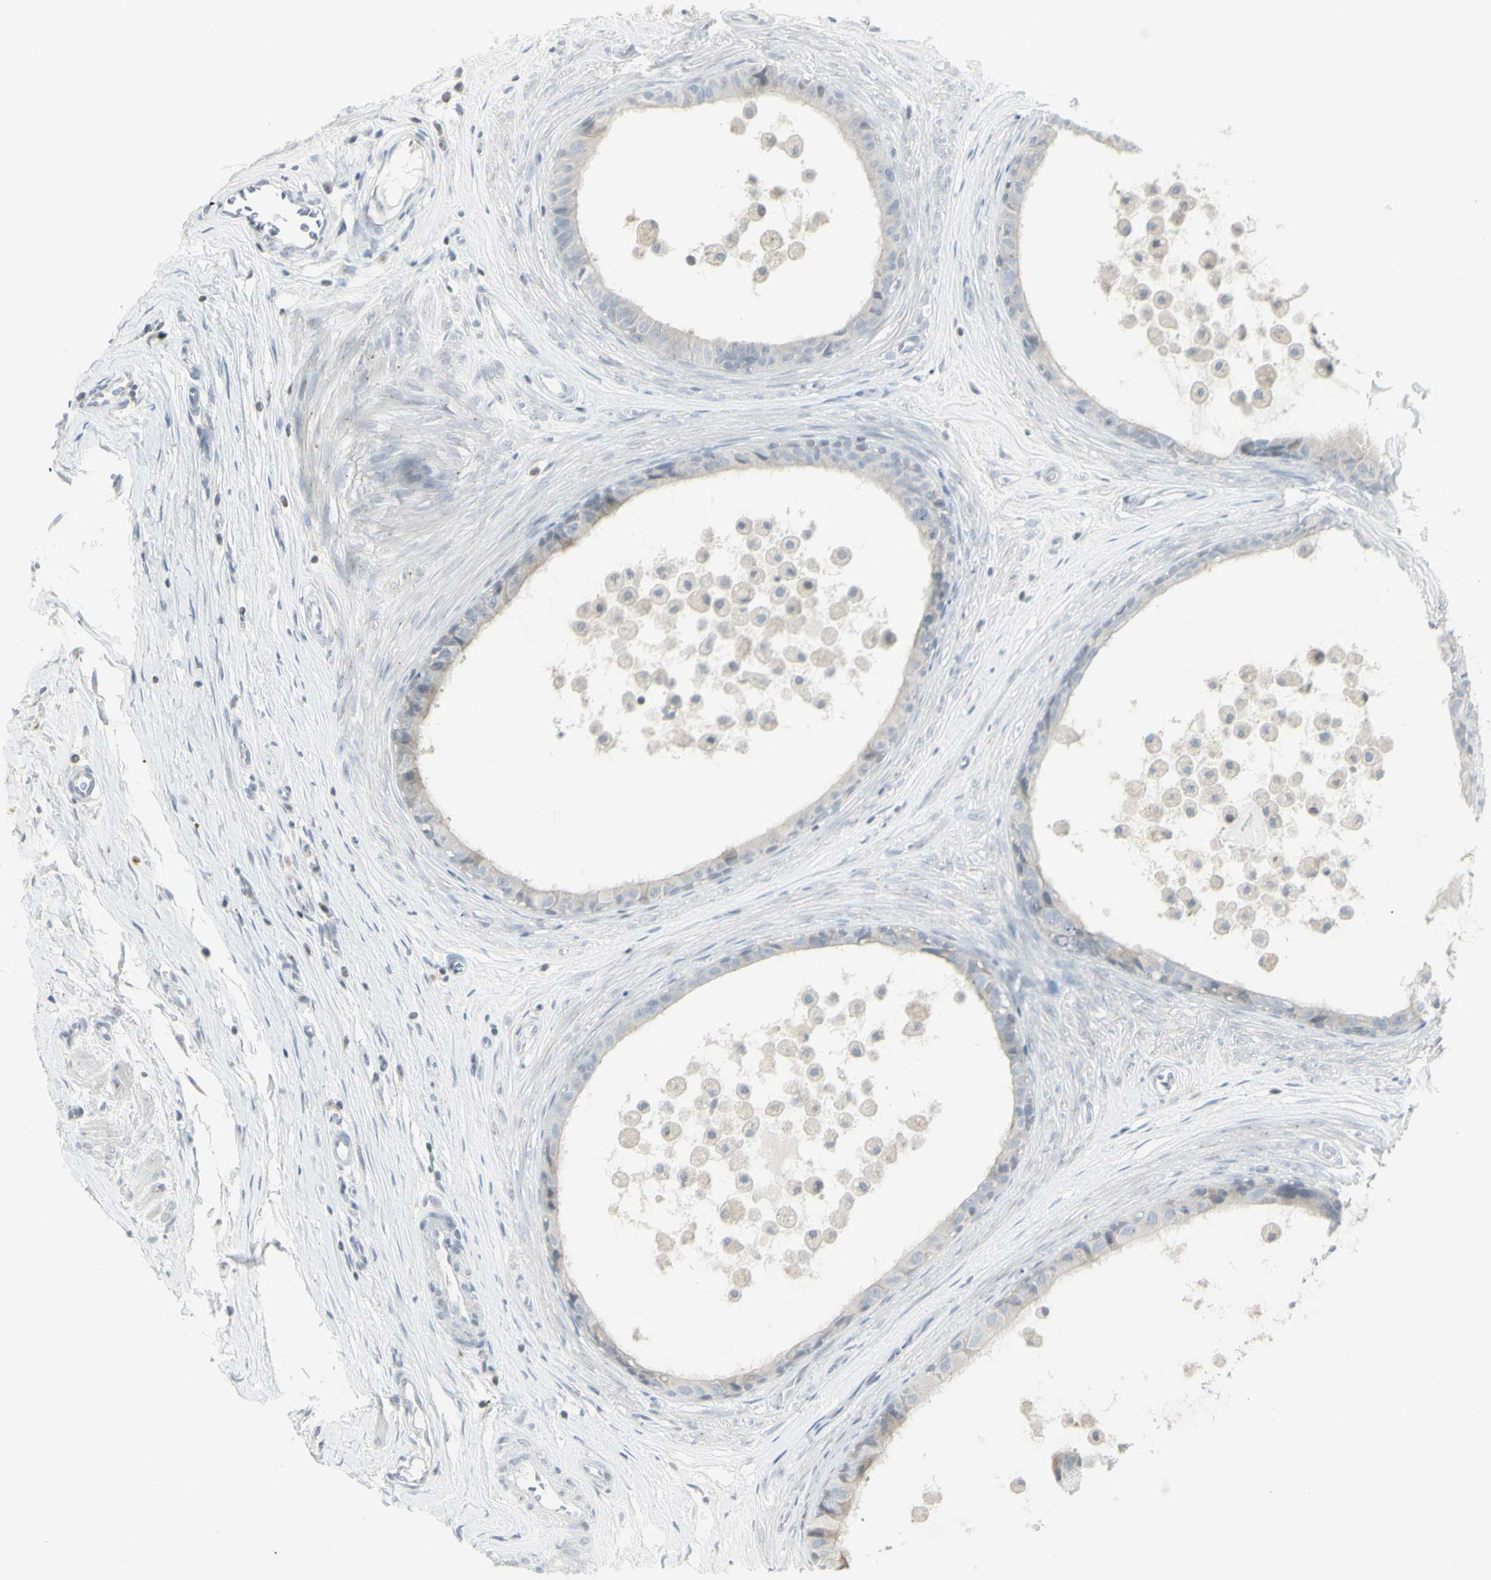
{"staining": {"intensity": "negative", "quantity": "none", "location": "none"}, "tissue": "epididymis", "cell_type": "Glandular cells", "image_type": "normal", "snomed": [{"axis": "morphology", "description": "Normal tissue, NOS"}, {"axis": "morphology", "description": "Inflammation, NOS"}, {"axis": "topography", "description": "Epididymis"}], "caption": "High power microscopy photomicrograph of an immunohistochemistry histopathology image of benign epididymis, revealing no significant staining in glandular cells. (DAB (3,3'-diaminobenzidine) immunohistochemistry (IHC) with hematoxylin counter stain).", "gene": "MUC5AC", "patient": {"sex": "male", "age": 85}}